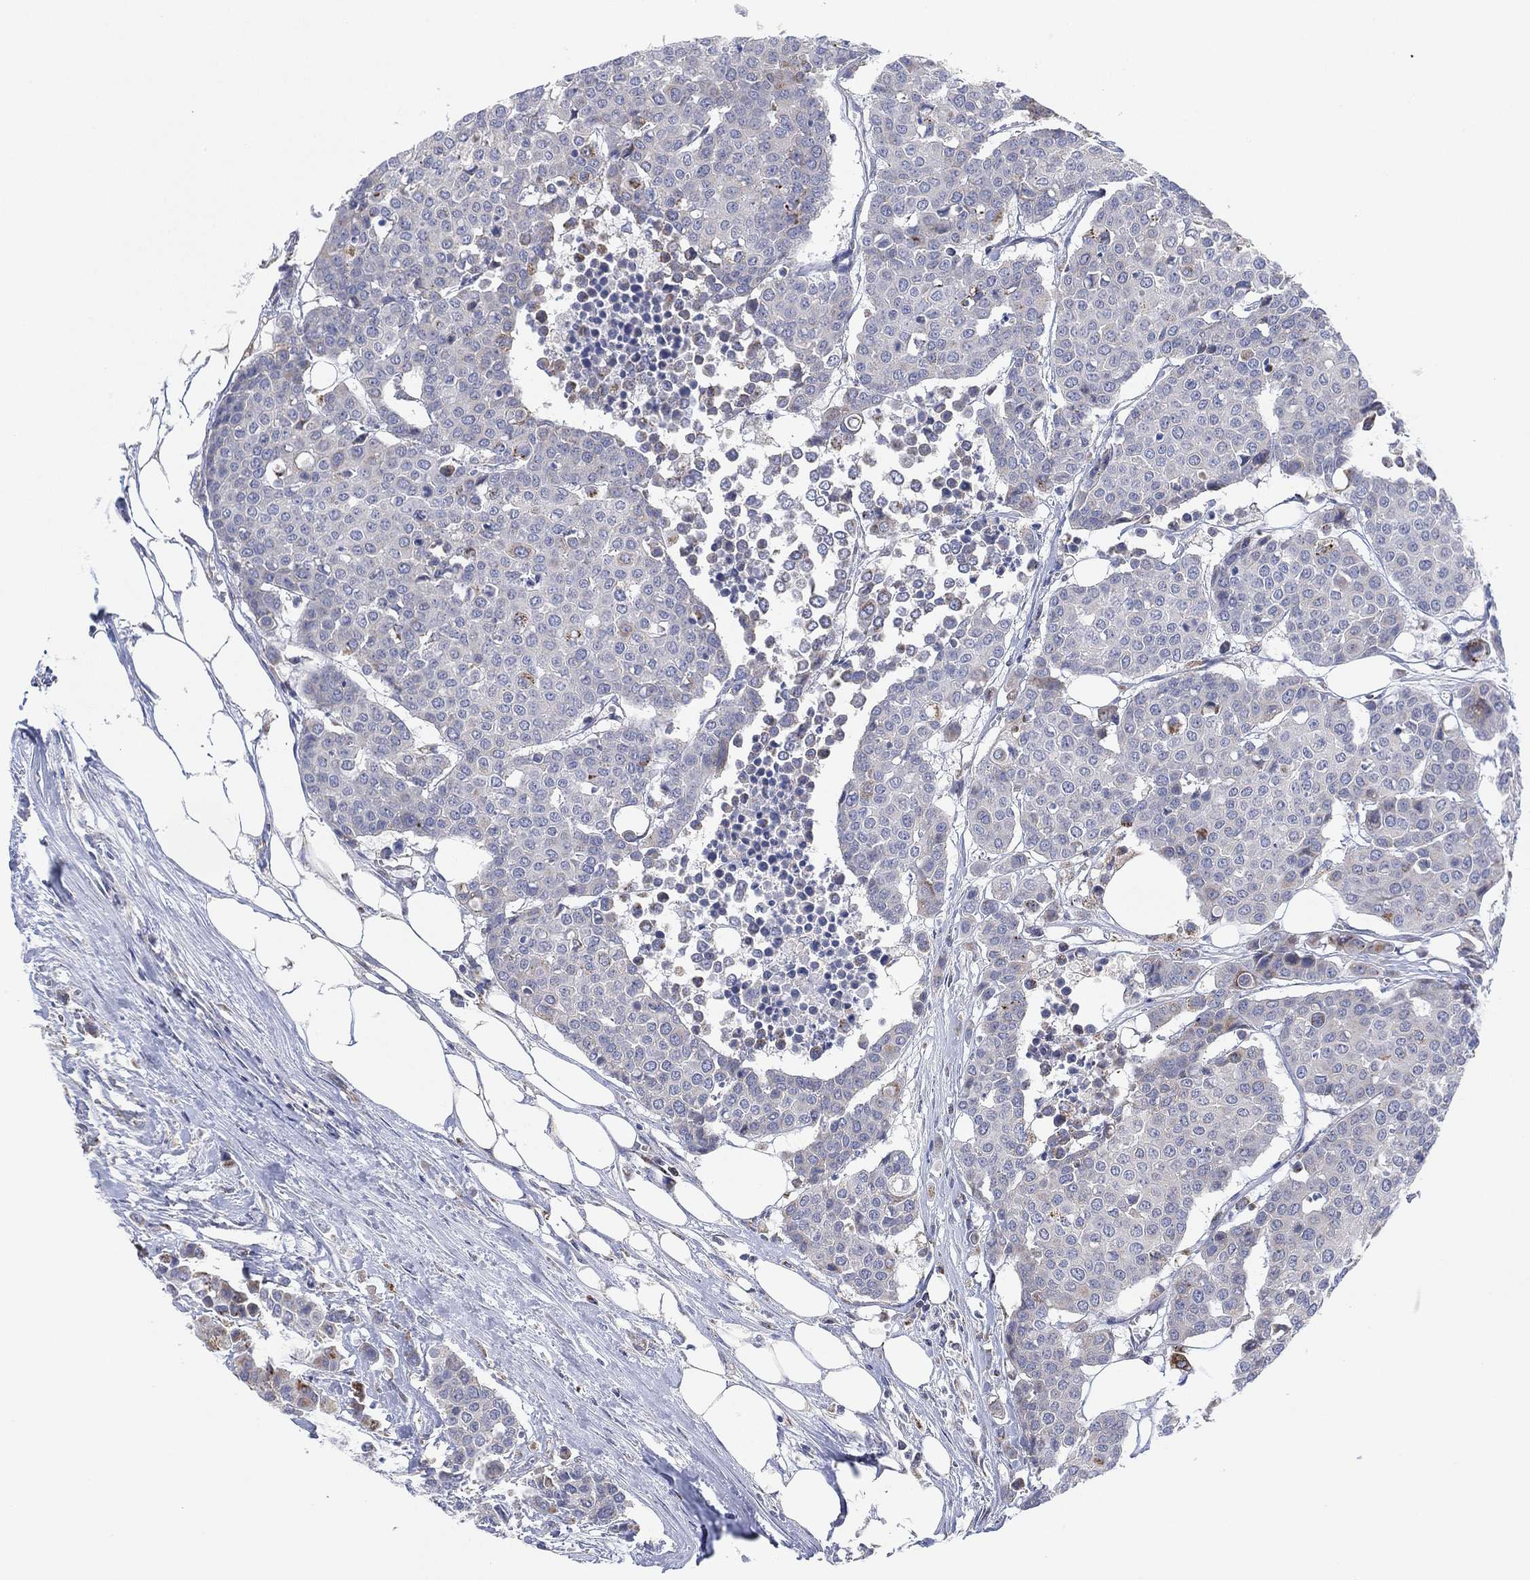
{"staining": {"intensity": "negative", "quantity": "none", "location": "none"}, "tissue": "carcinoid", "cell_type": "Tumor cells", "image_type": "cancer", "snomed": [{"axis": "morphology", "description": "Carcinoid, malignant, NOS"}, {"axis": "topography", "description": "Colon"}], "caption": "IHC micrograph of carcinoid stained for a protein (brown), which exhibits no expression in tumor cells.", "gene": "INA", "patient": {"sex": "male", "age": 81}}